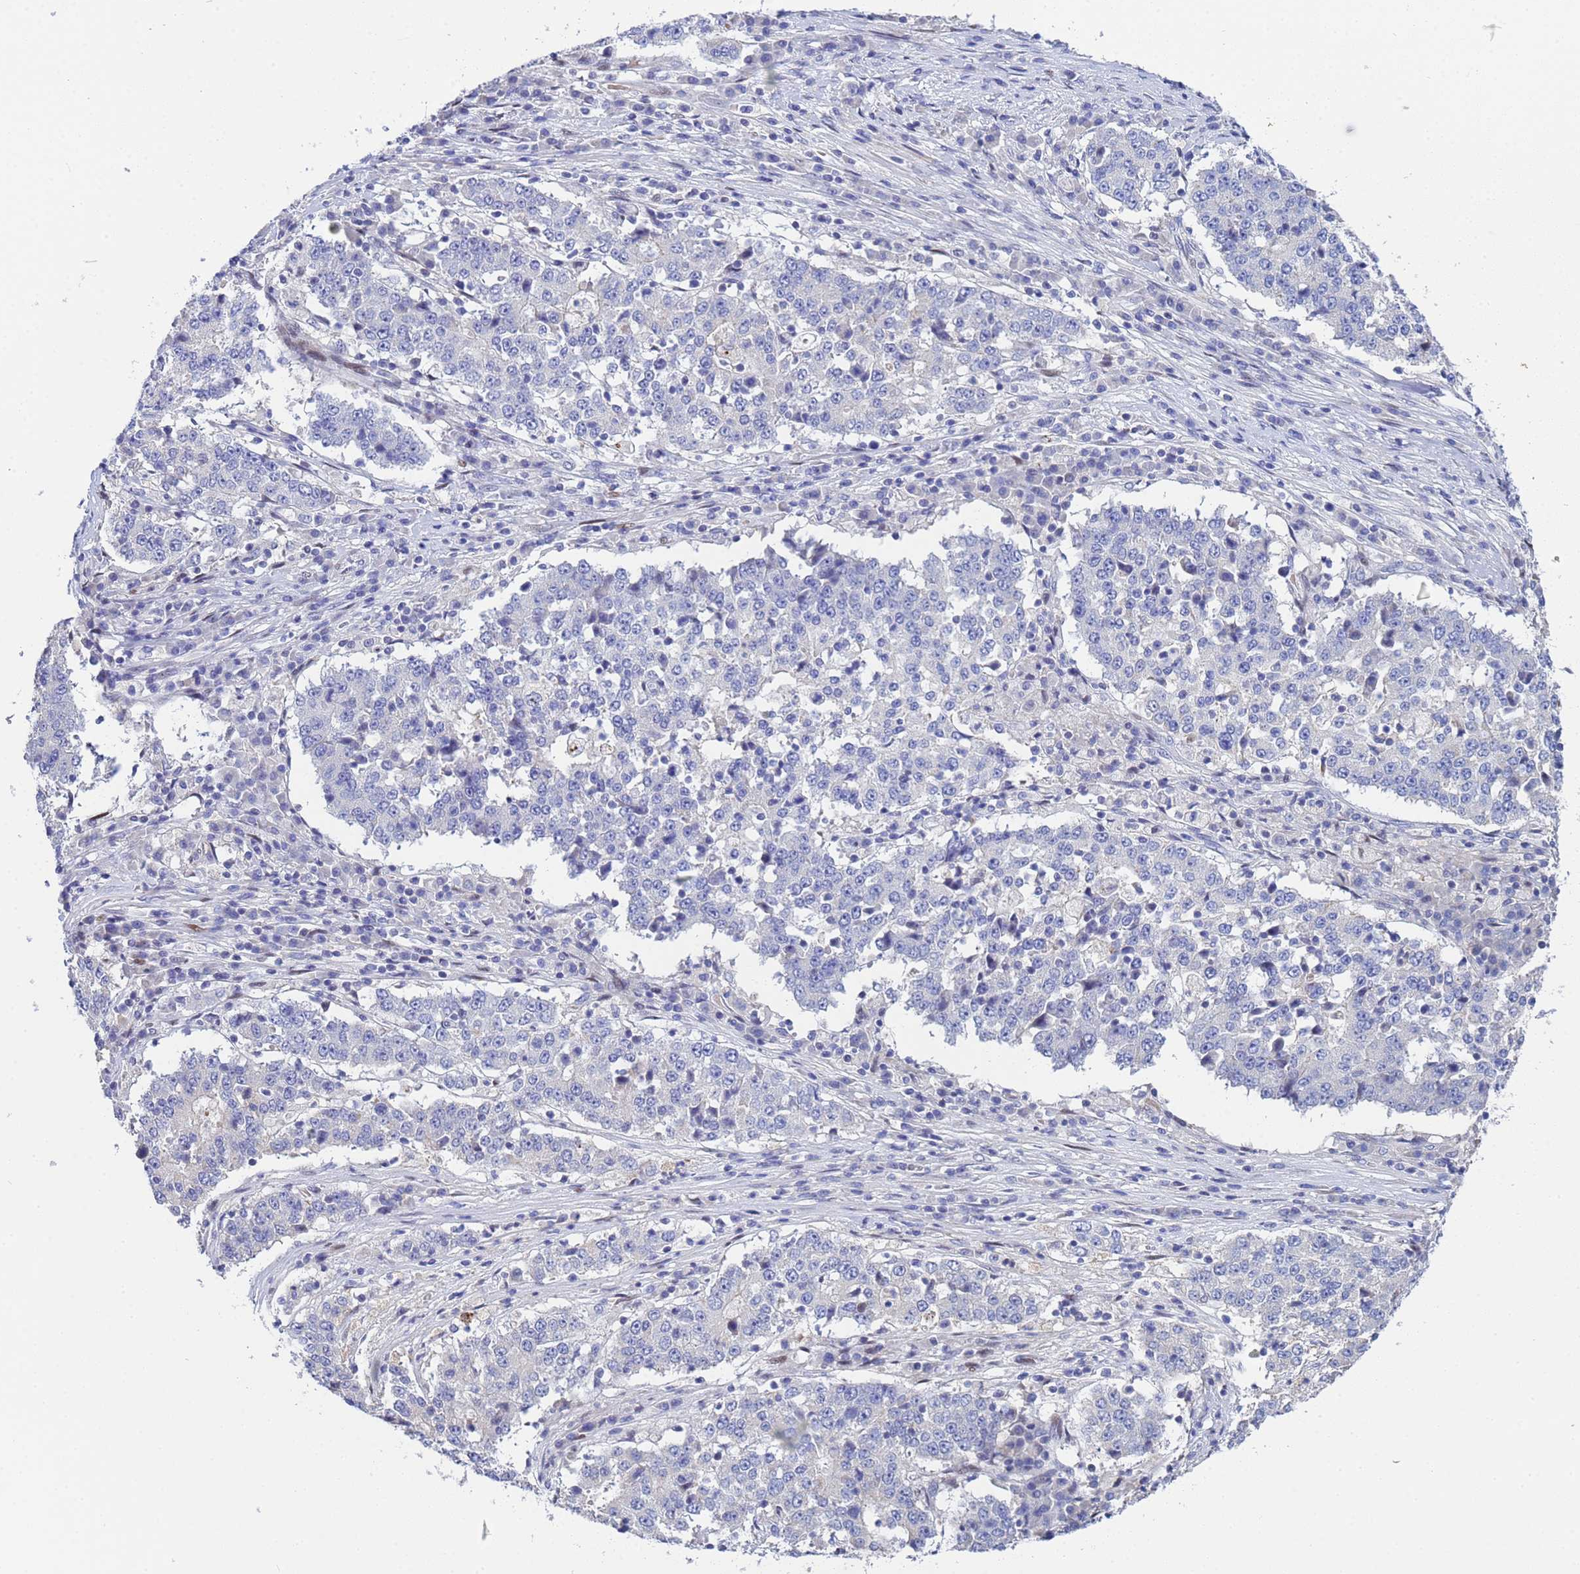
{"staining": {"intensity": "negative", "quantity": "none", "location": "none"}, "tissue": "stomach cancer", "cell_type": "Tumor cells", "image_type": "cancer", "snomed": [{"axis": "morphology", "description": "Adenocarcinoma, NOS"}, {"axis": "topography", "description": "Stomach"}], "caption": "IHC micrograph of neoplastic tissue: stomach cancer stained with DAB reveals no significant protein expression in tumor cells. (Brightfield microscopy of DAB (3,3'-diaminobenzidine) IHC at high magnification).", "gene": "PPP6R1", "patient": {"sex": "male", "age": 59}}